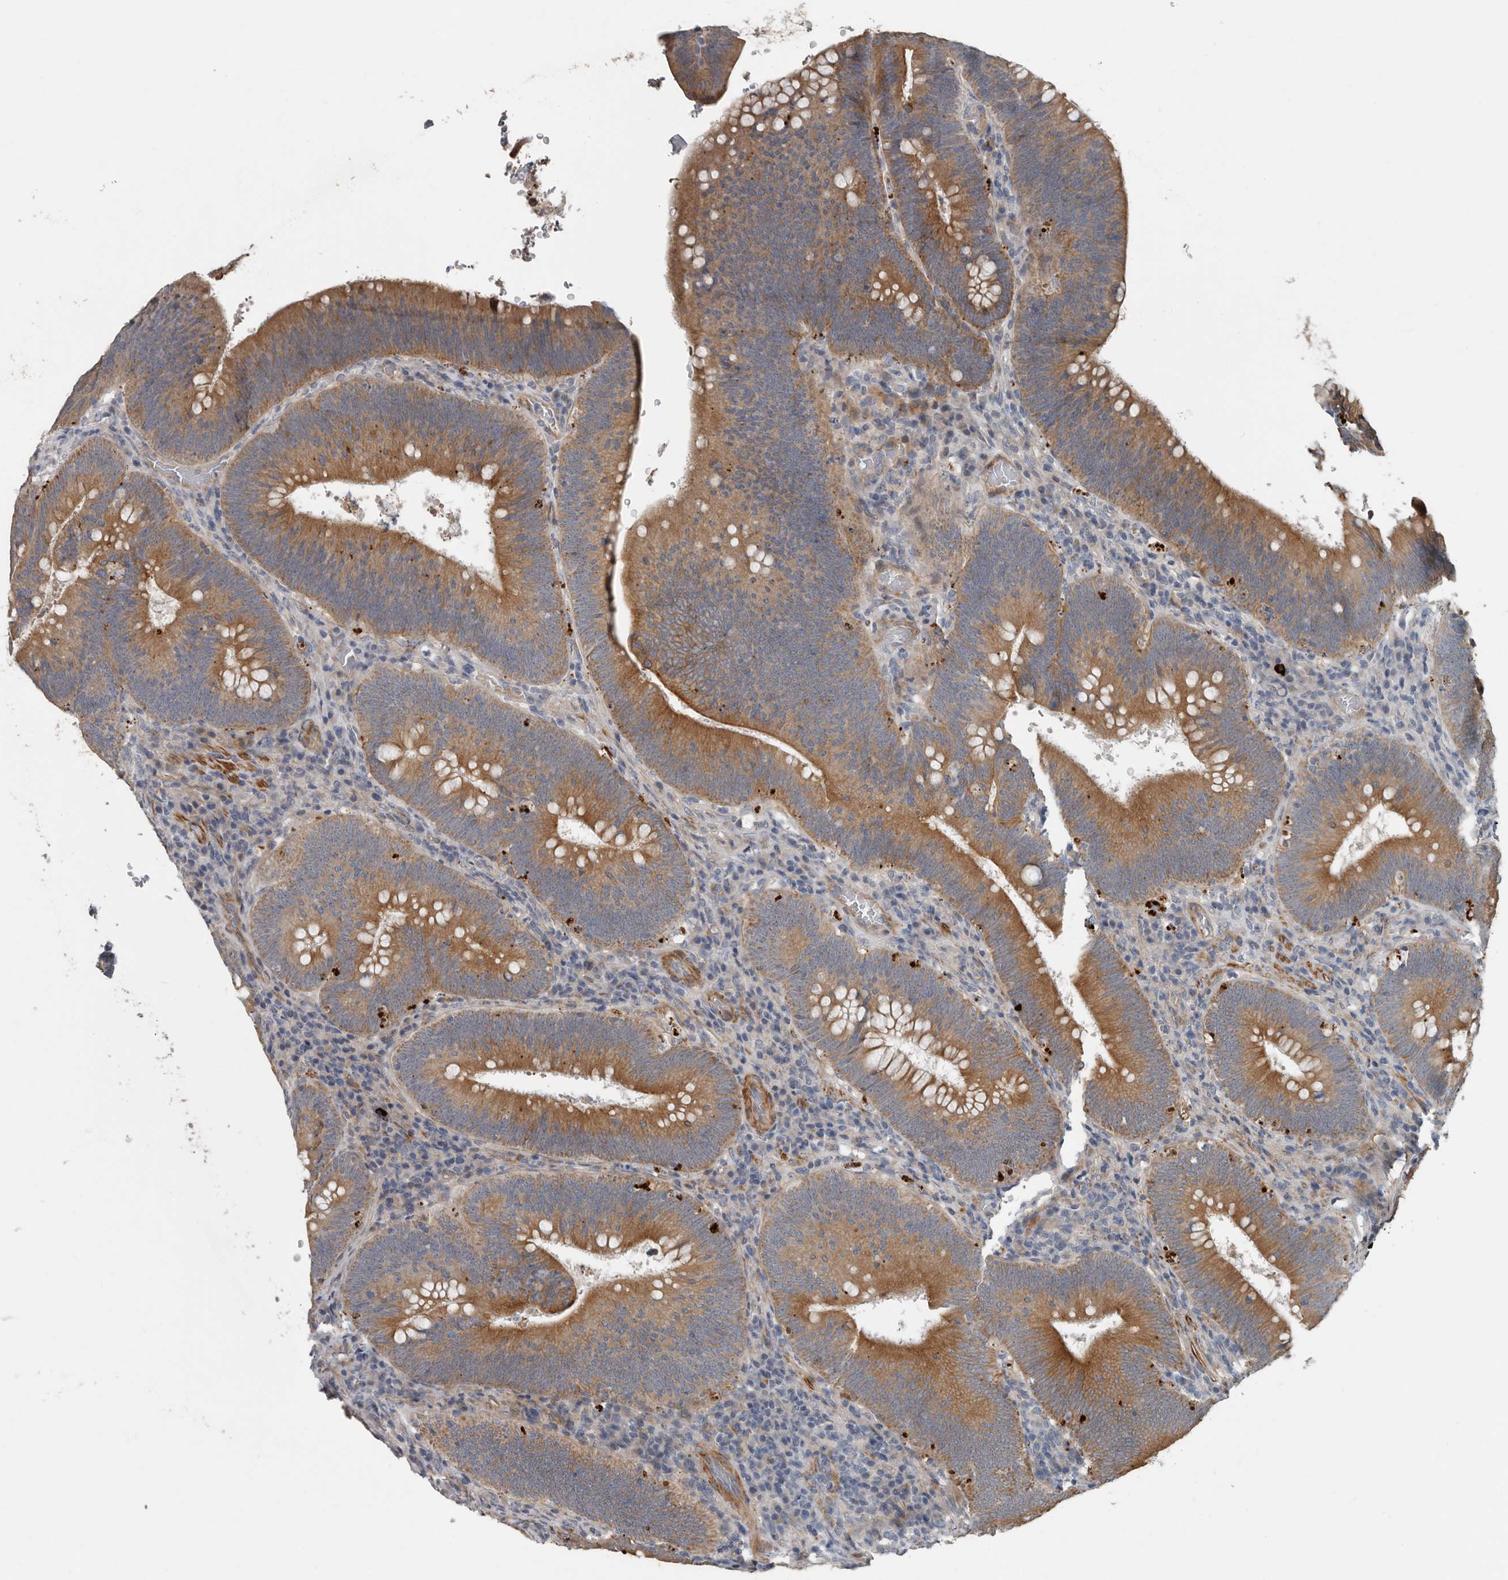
{"staining": {"intensity": "moderate", "quantity": ">75%", "location": "cytoplasmic/membranous"}, "tissue": "colorectal cancer", "cell_type": "Tumor cells", "image_type": "cancer", "snomed": [{"axis": "morphology", "description": "Normal tissue, NOS"}, {"axis": "topography", "description": "Colon"}], "caption": "Human colorectal cancer stained for a protein (brown) demonstrates moderate cytoplasmic/membranous positive positivity in about >75% of tumor cells.", "gene": "DPY19L4", "patient": {"sex": "female", "age": 82}}